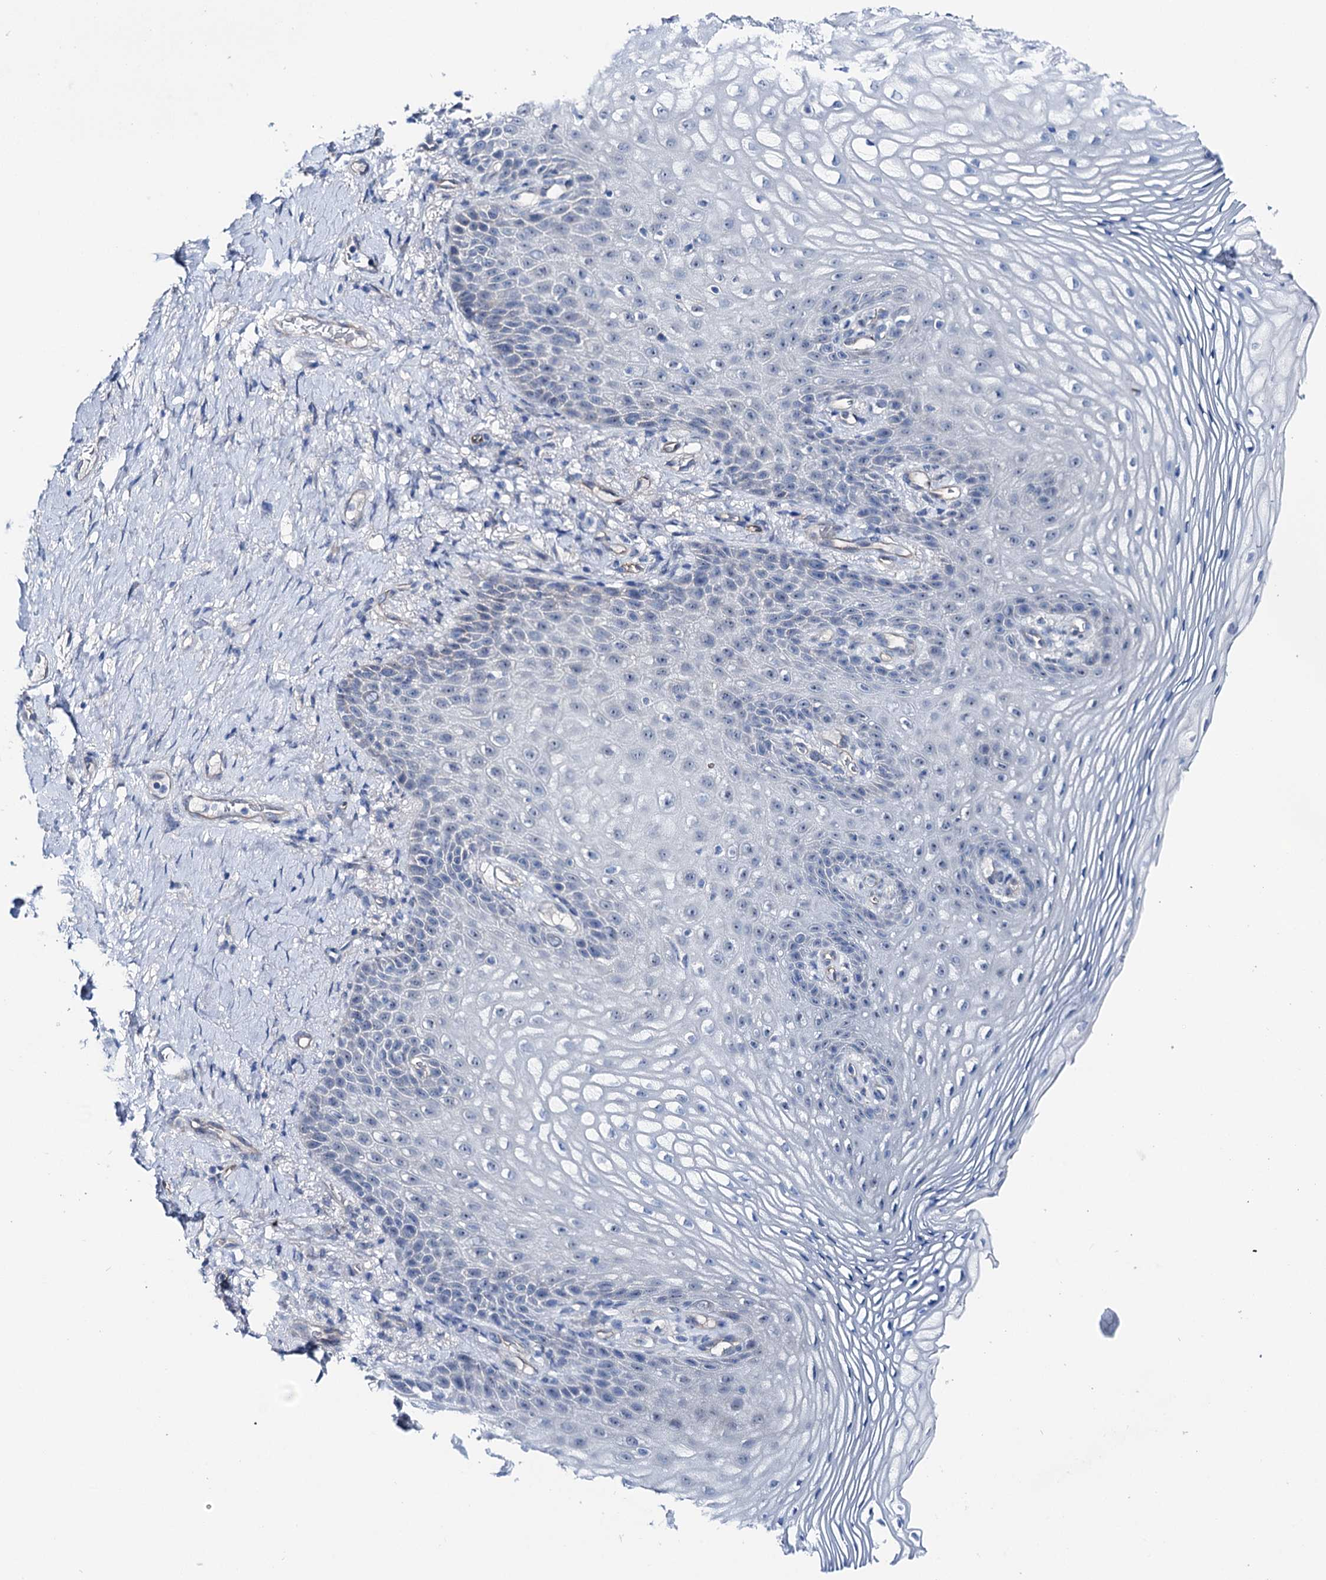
{"staining": {"intensity": "negative", "quantity": "none", "location": "none"}, "tissue": "vagina", "cell_type": "Squamous epithelial cells", "image_type": "normal", "snomed": [{"axis": "morphology", "description": "Normal tissue, NOS"}, {"axis": "topography", "description": "Vagina"}], "caption": "The immunohistochemistry micrograph has no significant staining in squamous epithelial cells of vagina.", "gene": "SHROOM1", "patient": {"sex": "female", "age": 60}}